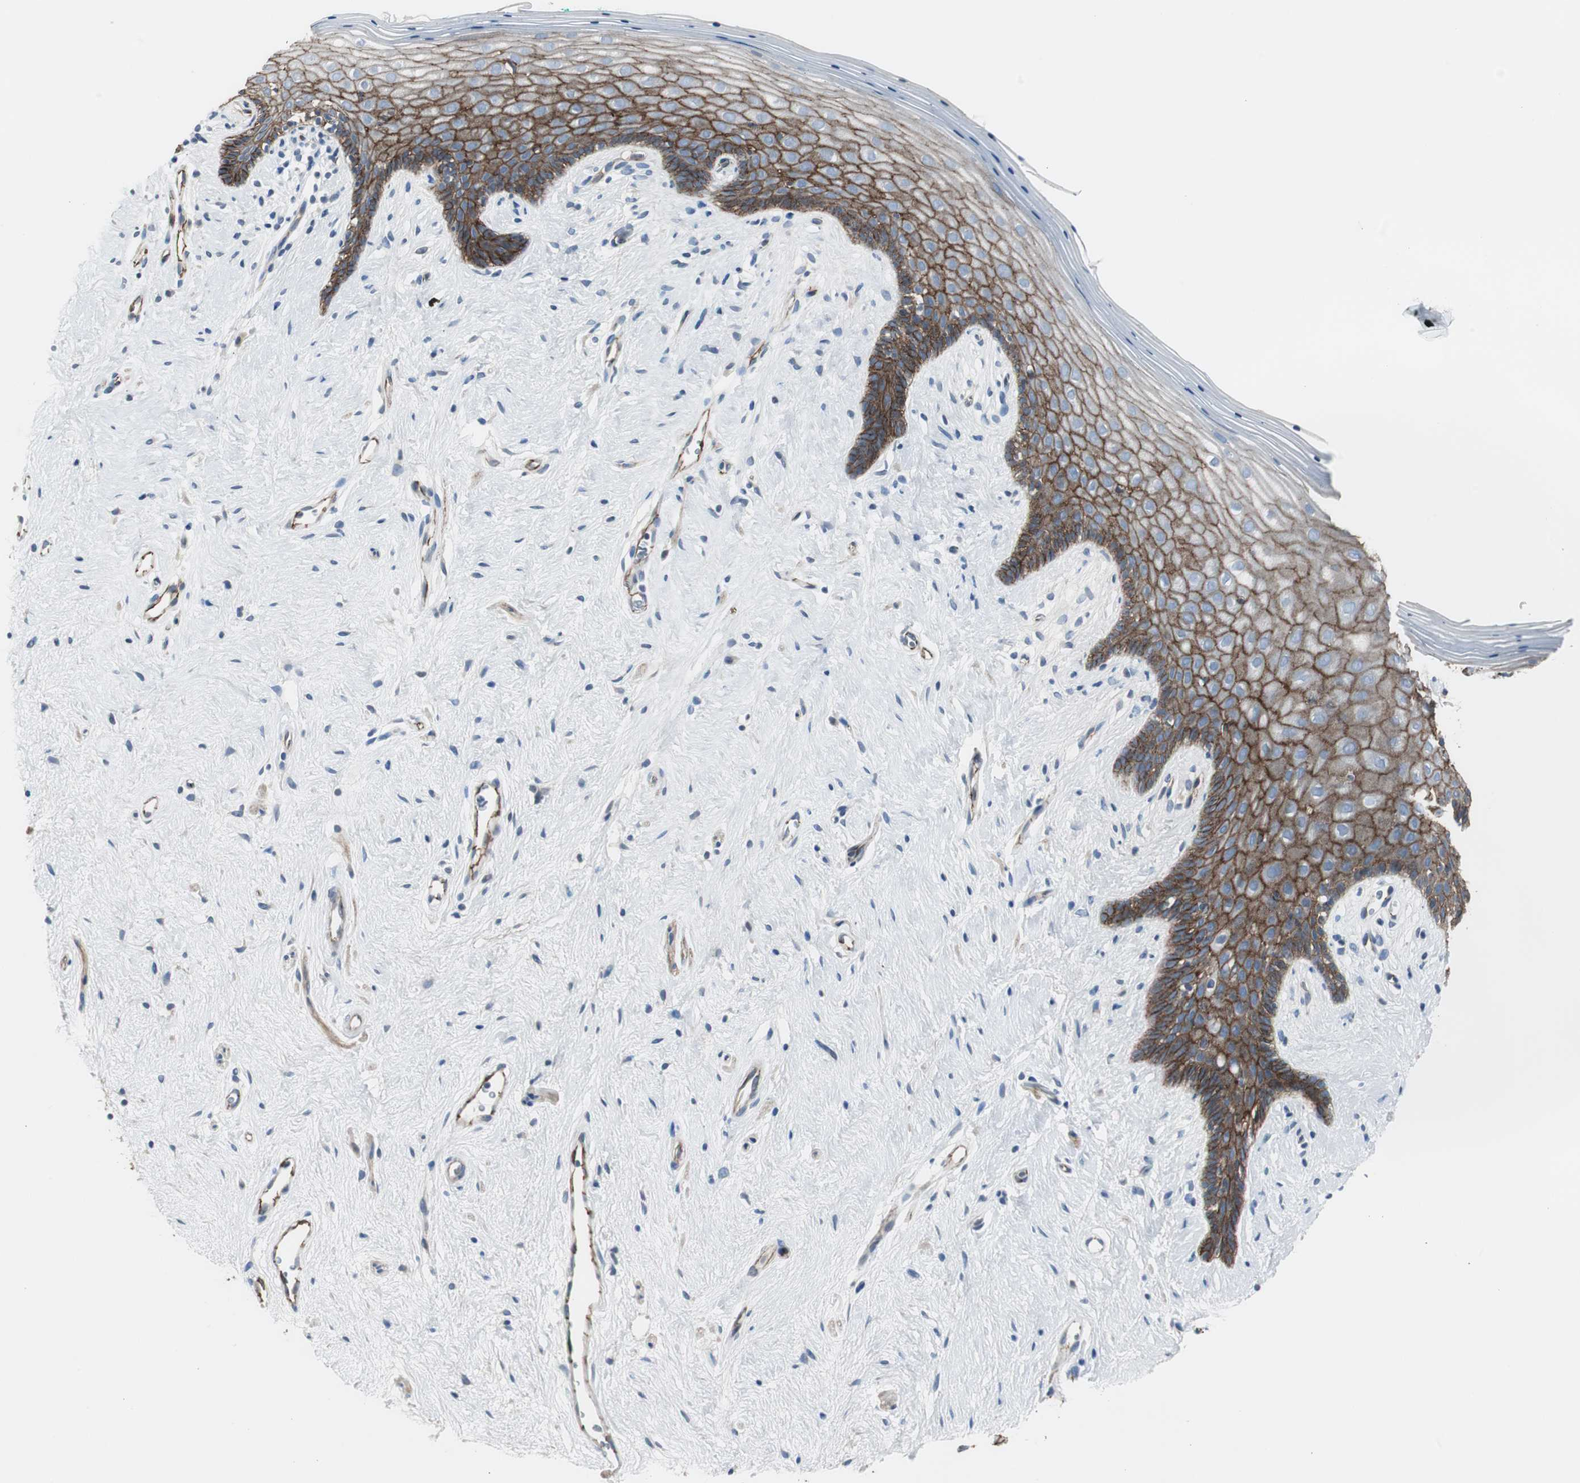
{"staining": {"intensity": "strong", "quantity": "25%-75%", "location": "cytoplasmic/membranous,nuclear"}, "tissue": "vagina", "cell_type": "Squamous epithelial cells", "image_type": "normal", "snomed": [{"axis": "morphology", "description": "Normal tissue, NOS"}, {"axis": "topography", "description": "Vagina"}], "caption": "Human vagina stained for a protein (brown) reveals strong cytoplasmic/membranous,nuclear positive staining in approximately 25%-75% of squamous epithelial cells.", "gene": "STXBP4", "patient": {"sex": "female", "age": 44}}